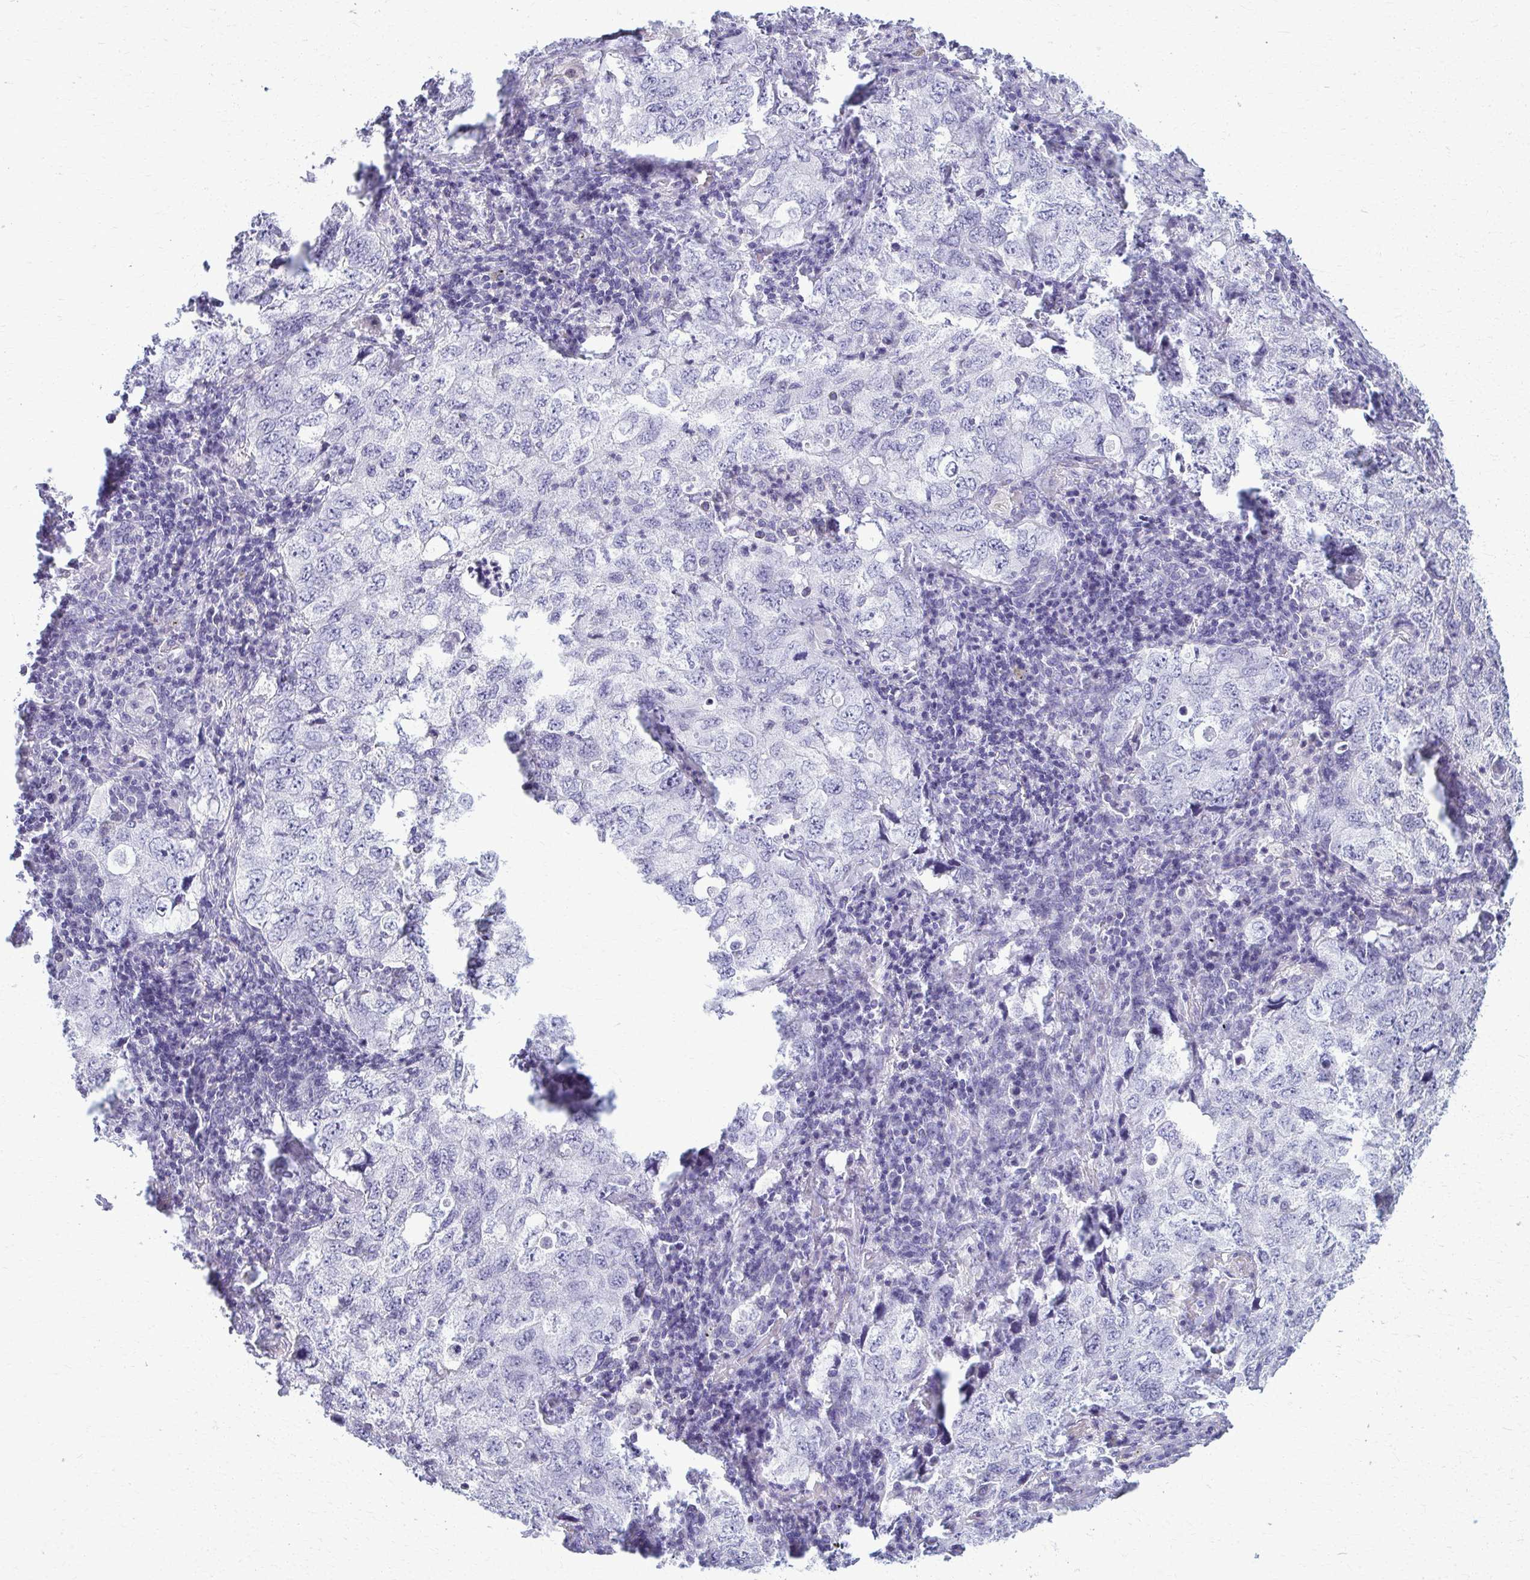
{"staining": {"intensity": "negative", "quantity": "none", "location": "none"}, "tissue": "lung cancer", "cell_type": "Tumor cells", "image_type": "cancer", "snomed": [{"axis": "morphology", "description": "Adenocarcinoma, NOS"}, {"axis": "topography", "description": "Lung"}], "caption": "Tumor cells are negative for brown protein staining in lung adenocarcinoma.", "gene": "ACSM2B", "patient": {"sex": "female", "age": 57}}